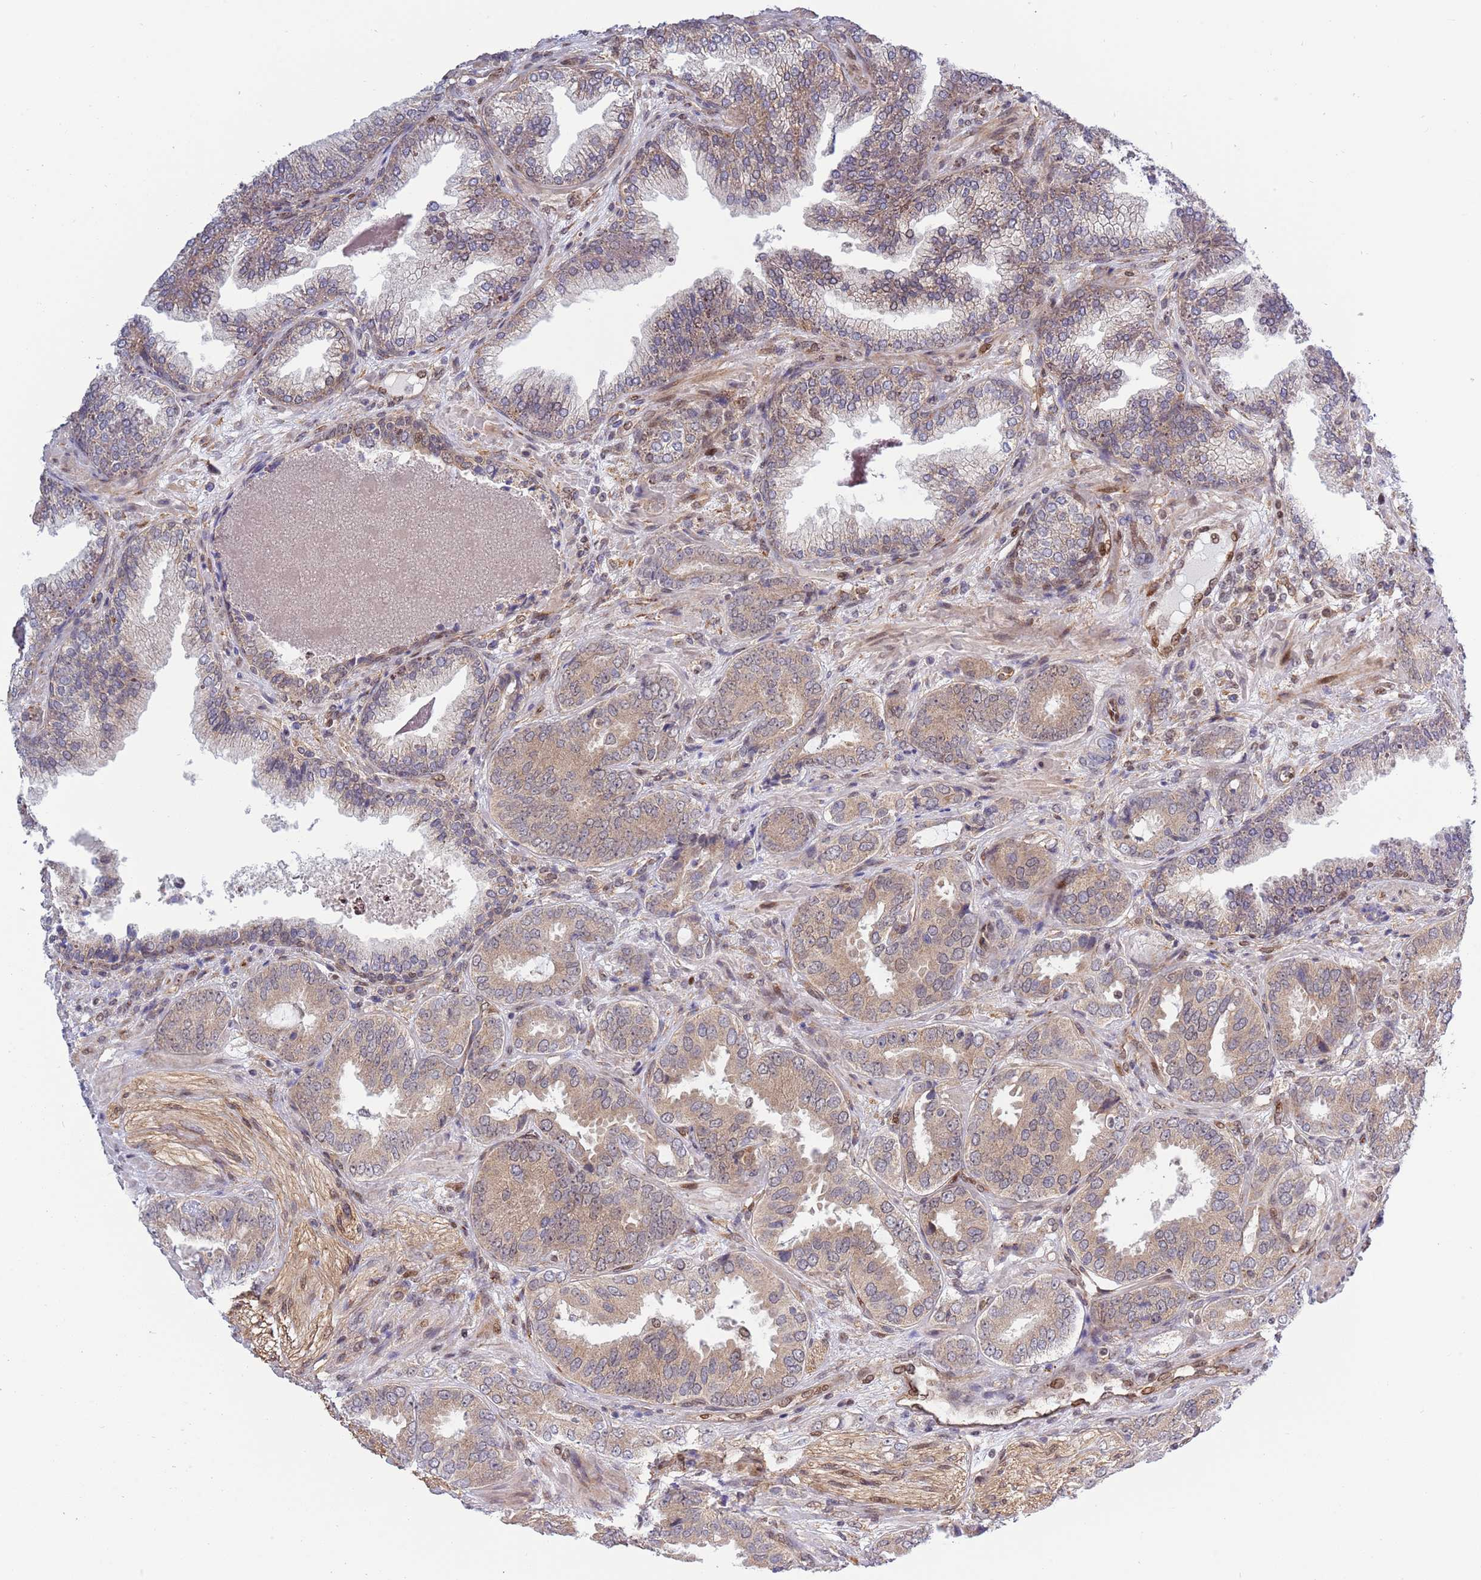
{"staining": {"intensity": "weak", "quantity": ">75%", "location": "cytoplasmic/membranous"}, "tissue": "prostate cancer", "cell_type": "Tumor cells", "image_type": "cancer", "snomed": [{"axis": "morphology", "description": "Adenocarcinoma, High grade"}, {"axis": "topography", "description": "Prostate"}], "caption": "Immunohistochemistry image of neoplastic tissue: prostate cancer stained using immunohistochemistry exhibits low levels of weak protein expression localized specifically in the cytoplasmic/membranous of tumor cells, appearing as a cytoplasmic/membranous brown color.", "gene": "TBX10", "patient": {"sex": "male", "age": 71}}